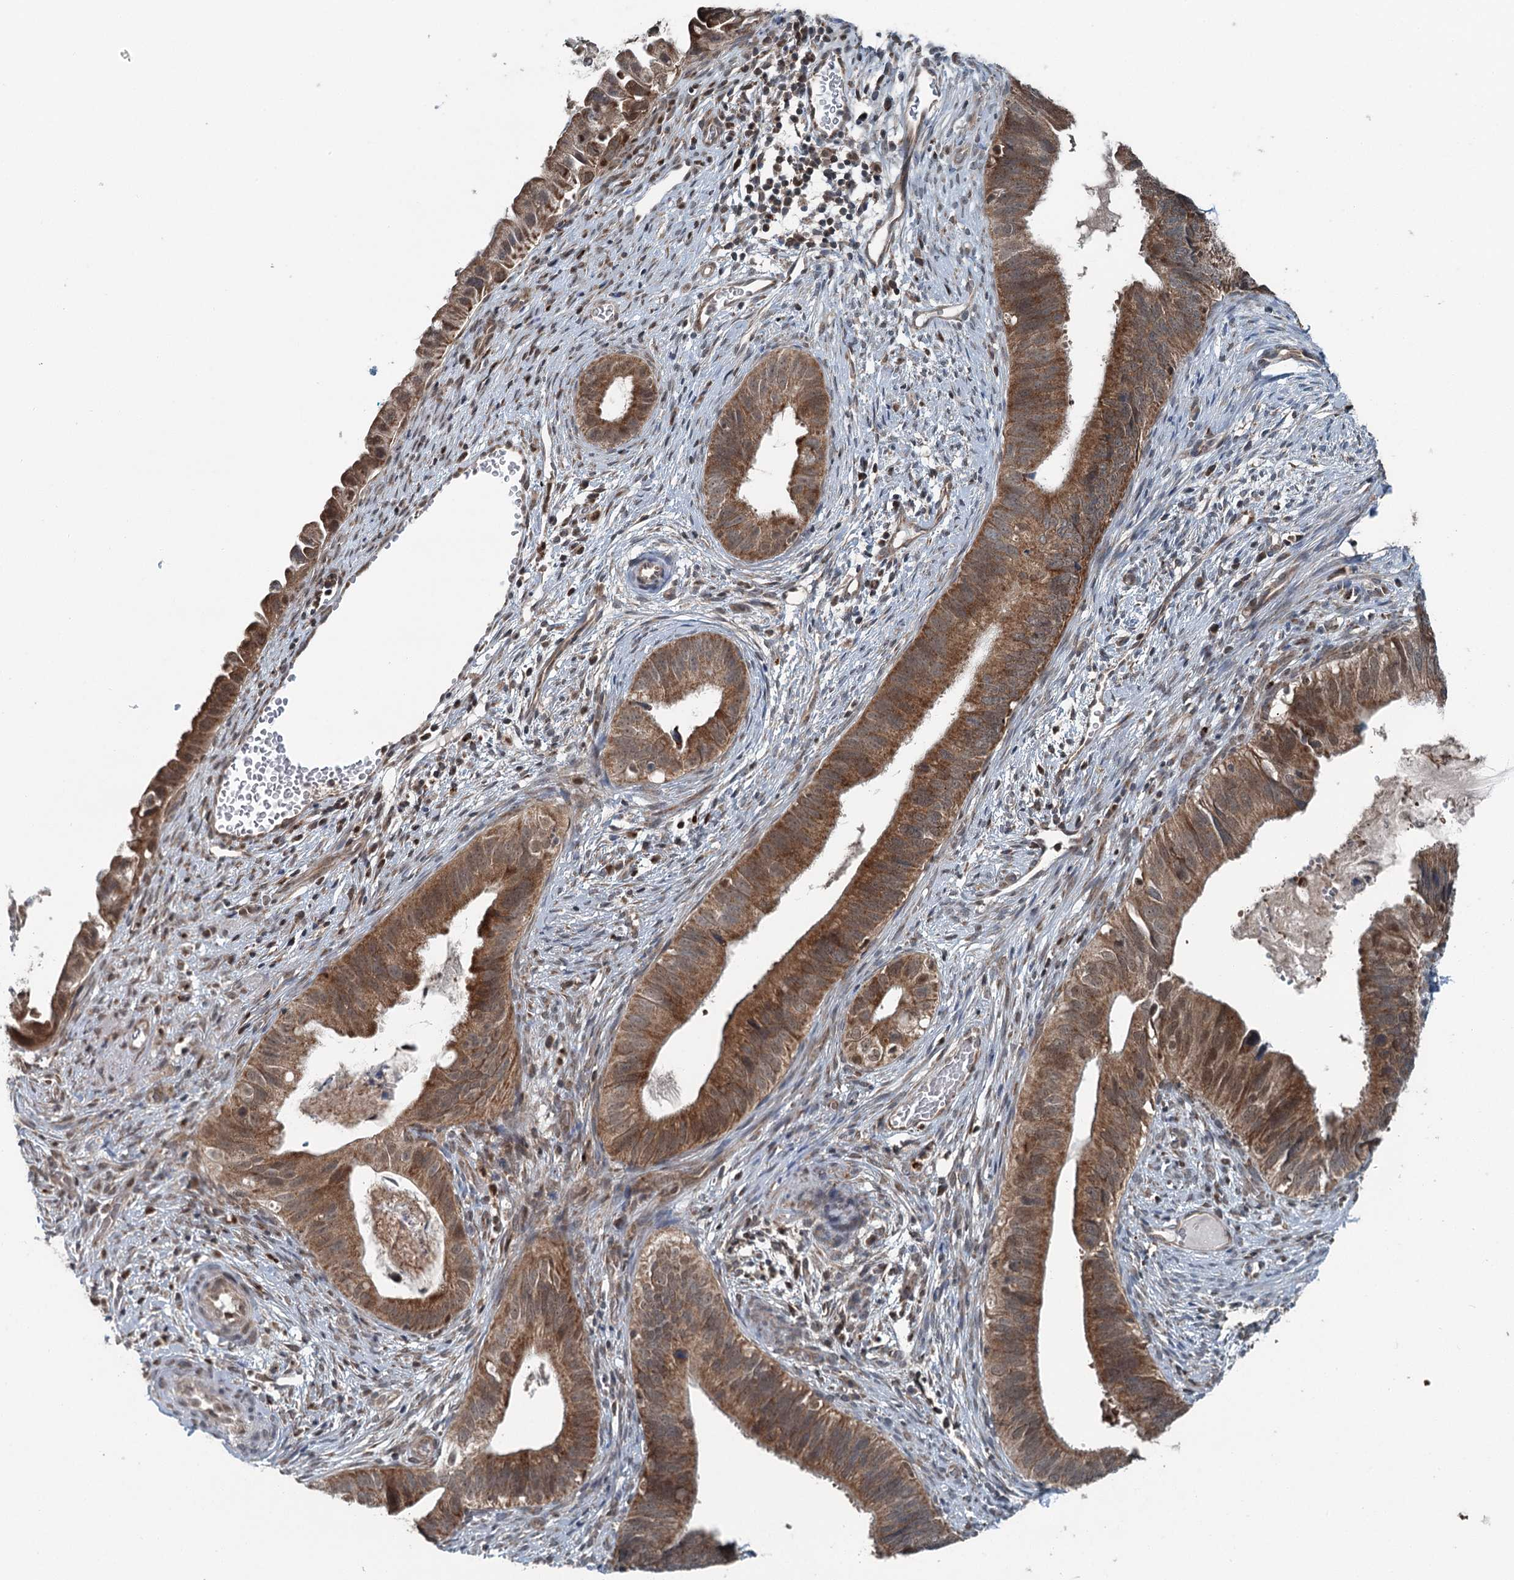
{"staining": {"intensity": "moderate", "quantity": ">75%", "location": "cytoplasmic/membranous"}, "tissue": "cervical cancer", "cell_type": "Tumor cells", "image_type": "cancer", "snomed": [{"axis": "morphology", "description": "Adenocarcinoma, NOS"}, {"axis": "topography", "description": "Cervix"}], "caption": "Immunohistochemical staining of human adenocarcinoma (cervical) displays medium levels of moderate cytoplasmic/membranous protein expression in about >75% of tumor cells. (DAB = brown stain, brightfield microscopy at high magnification).", "gene": "WAPL", "patient": {"sex": "female", "age": 42}}